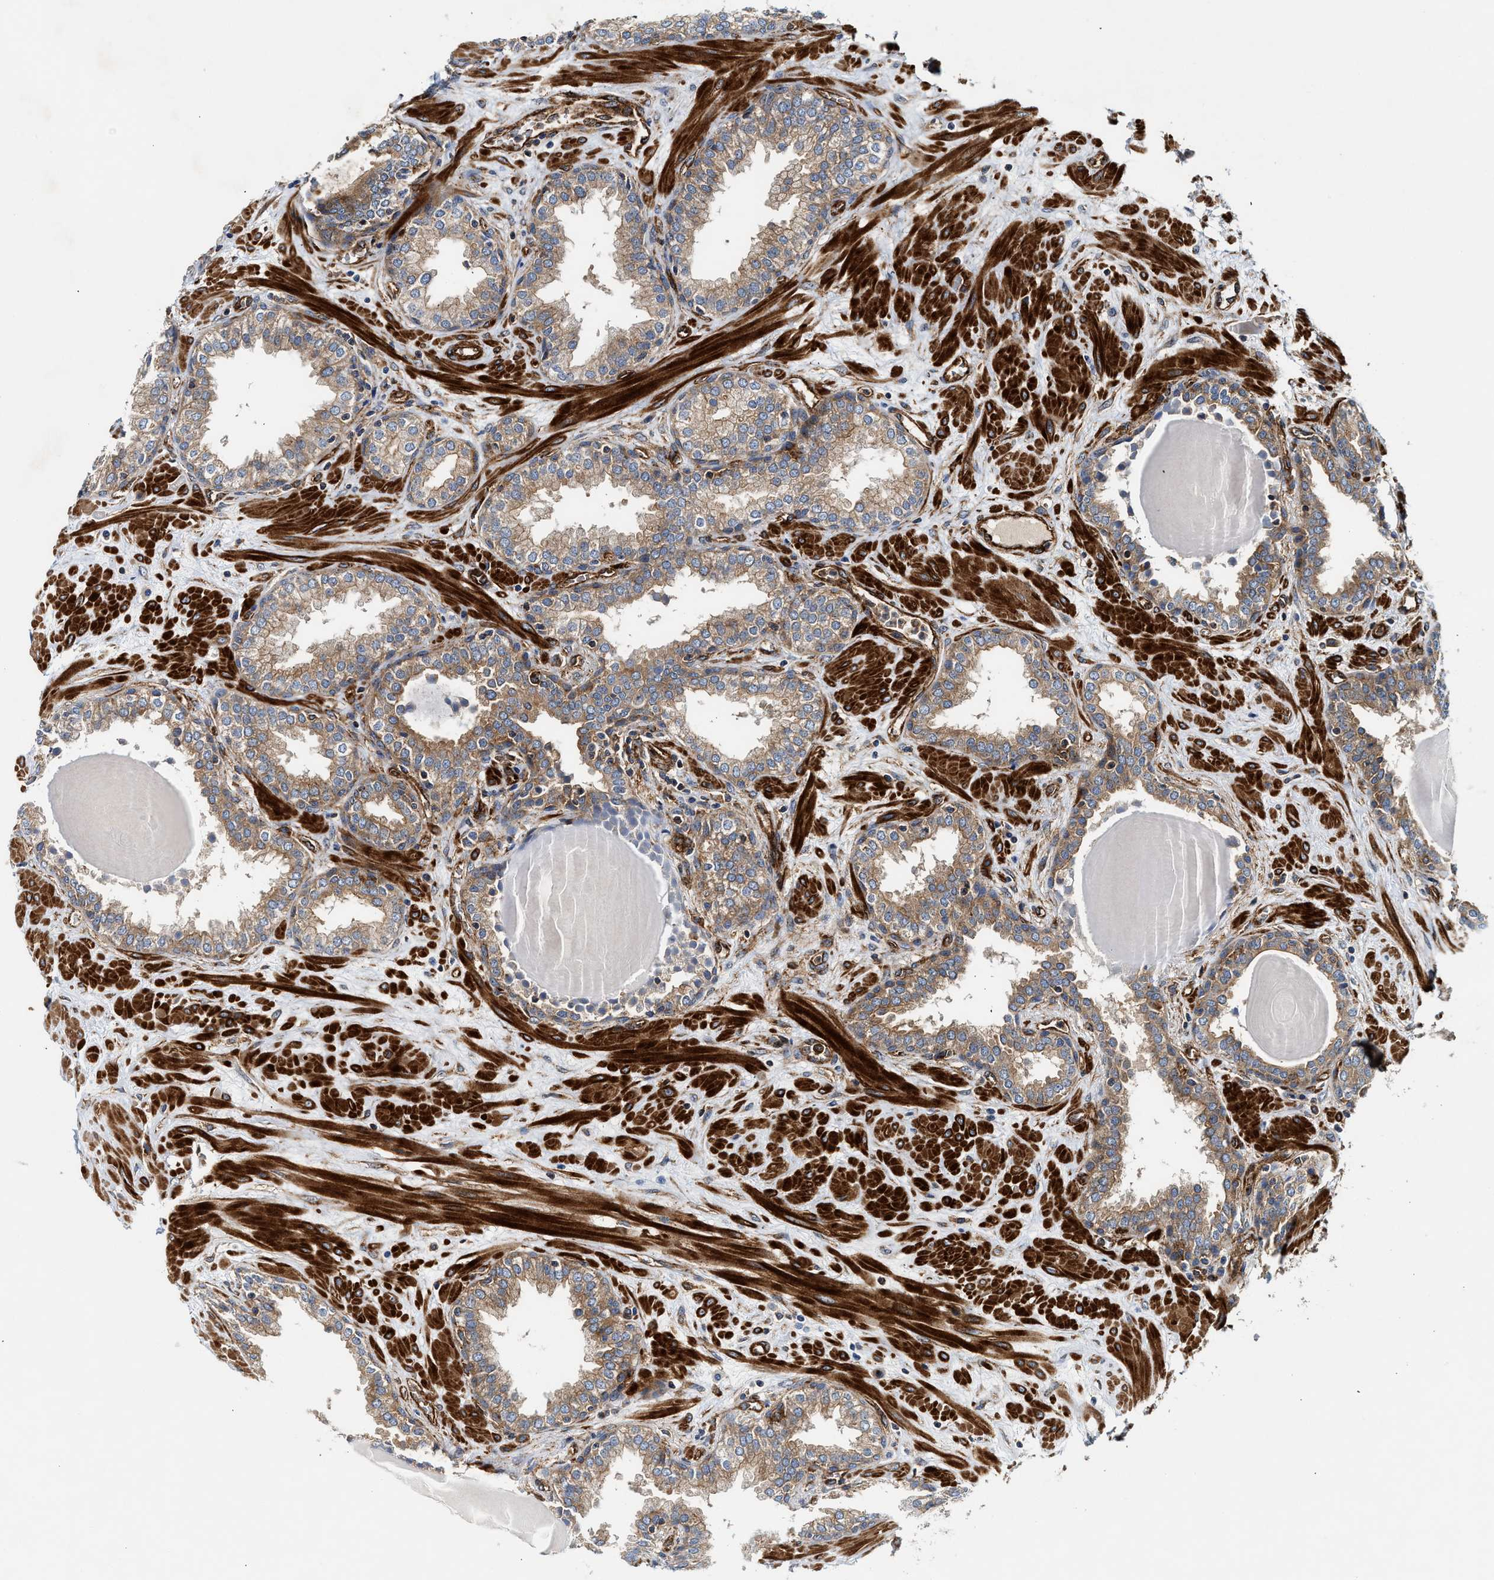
{"staining": {"intensity": "moderate", "quantity": ">75%", "location": "cytoplasmic/membranous"}, "tissue": "prostate", "cell_type": "Glandular cells", "image_type": "normal", "snomed": [{"axis": "morphology", "description": "Normal tissue, NOS"}, {"axis": "topography", "description": "Prostate"}], "caption": "Prostate stained with a brown dye reveals moderate cytoplasmic/membranous positive staining in approximately >75% of glandular cells.", "gene": "HIP1", "patient": {"sex": "male", "age": 51}}